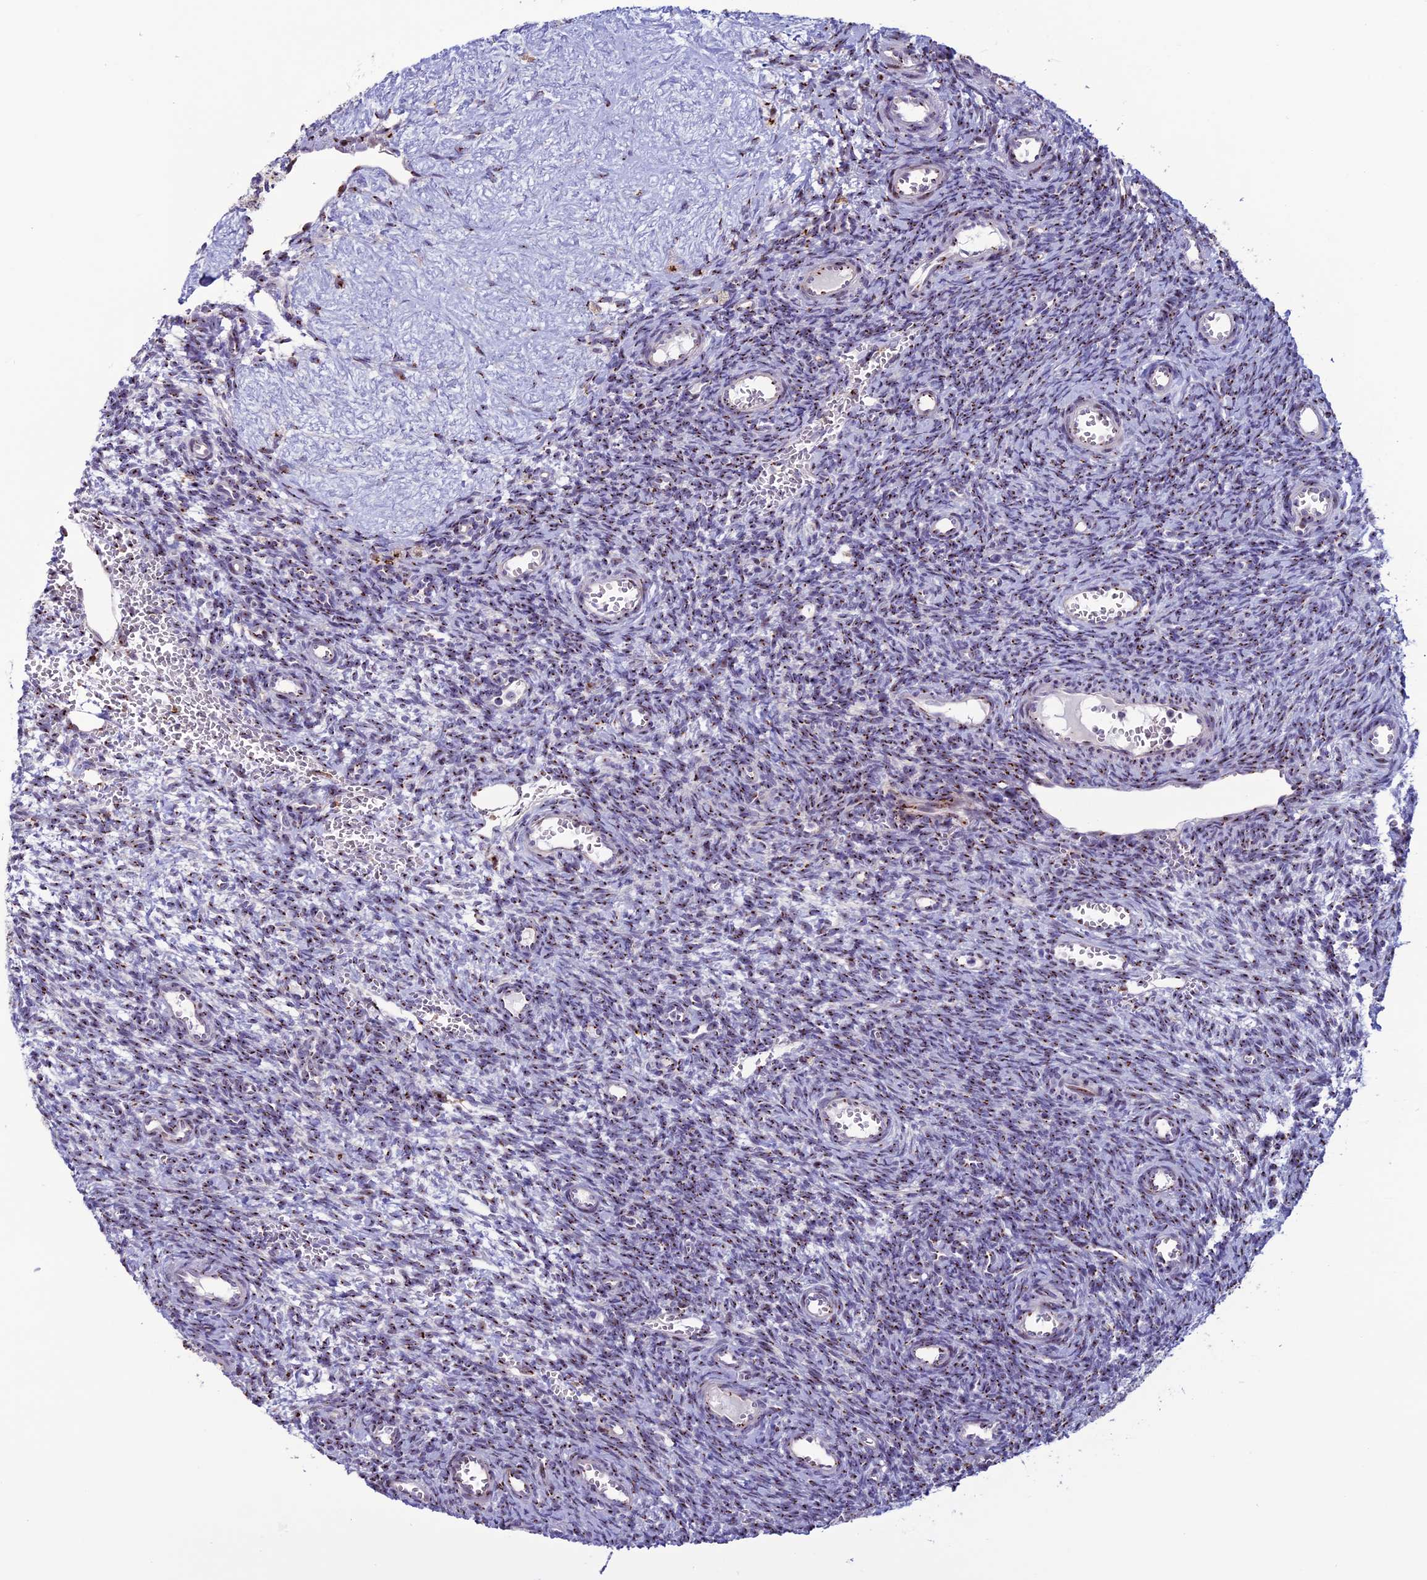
{"staining": {"intensity": "strong", "quantity": "25%-75%", "location": "cytoplasmic/membranous"}, "tissue": "ovary", "cell_type": "Ovarian stroma cells", "image_type": "normal", "snomed": [{"axis": "morphology", "description": "Normal tissue, NOS"}, {"axis": "topography", "description": "Ovary"}], "caption": "The micrograph displays immunohistochemical staining of benign ovary. There is strong cytoplasmic/membranous expression is seen in approximately 25%-75% of ovarian stroma cells. Immunohistochemistry (ihc) stains the protein in brown and the nuclei are stained blue.", "gene": "PLEKHA4", "patient": {"sex": "female", "age": 39}}